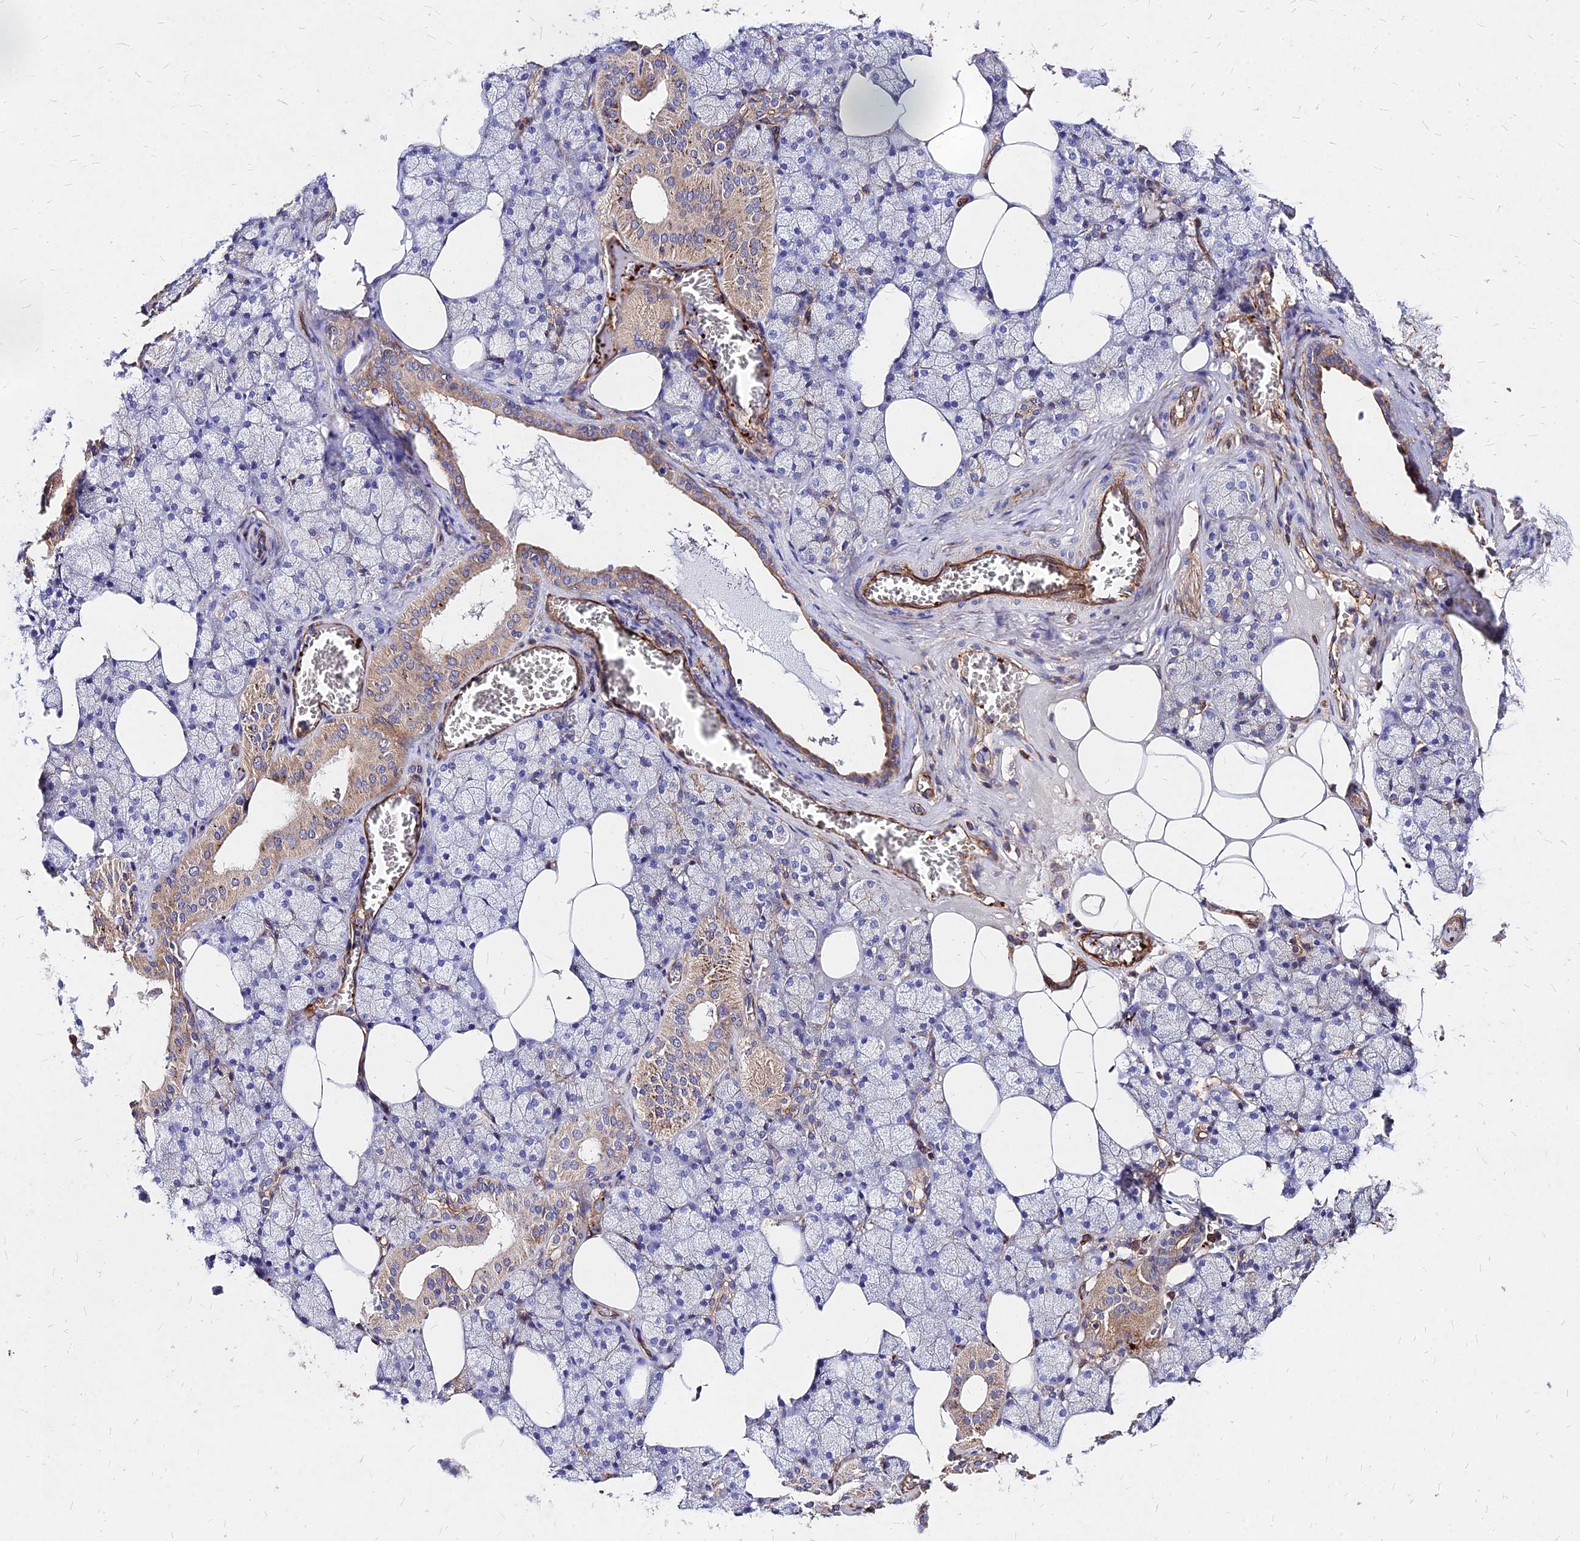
{"staining": {"intensity": "moderate", "quantity": "25%-75%", "location": "cytoplasmic/membranous"}, "tissue": "salivary gland", "cell_type": "Glandular cells", "image_type": "normal", "snomed": [{"axis": "morphology", "description": "Normal tissue, NOS"}, {"axis": "topography", "description": "Salivary gland"}], "caption": "Immunohistochemical staining of normal salivary gland demonstrates medium levels of moderate cytoplasmic/membranous expression in about 25%-75% of glandular cells. (Stains: DAB (3,3'-diaminobenzidine) in brown, nuclei in blue, Microscopy: brightfield microscopy at high magnification).", "gene": "EFCC1", "patient": {"sex": "male", "age": 62}}